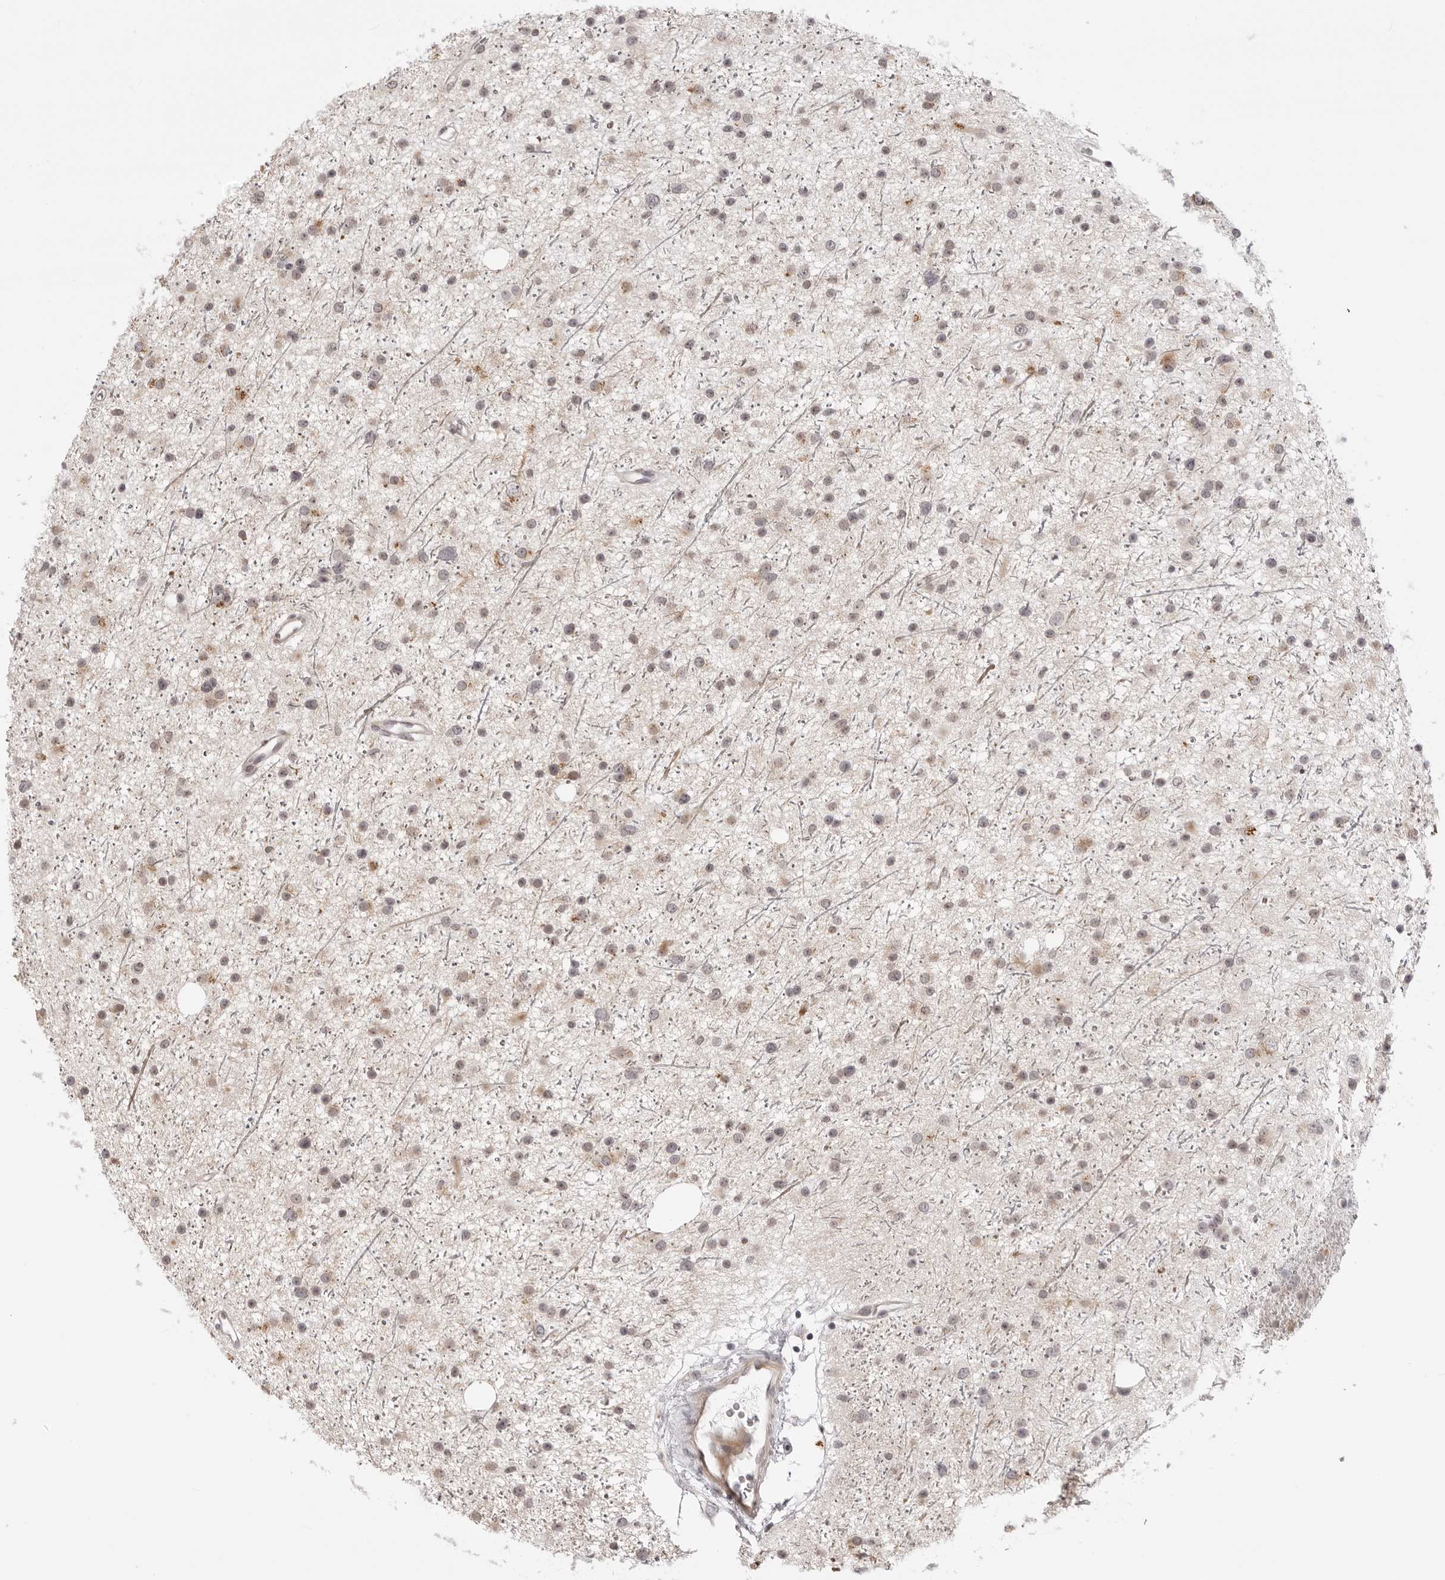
{"staining": {"intensity": "weak", "quantity": ">75%", "location": "cytoplasmic/membranous"}, "tissue": "glioma", "cell_type": "Tumor cells", "image_type": "cancer", "snomed": [{"axis": "morphology", "description": "Glioma, malignant, Low grade"}, {"axis": "topography", "description": "Cerebral cortex"}], "caption": "This is a photomicrograph of immunohistochemistry (IHC) staining of glioma, which shows weak staining in the cytoplasmic/membranous of tumor cells.", "gene": "SUGCT", "patient": {"sex": "female", "age": 39}}